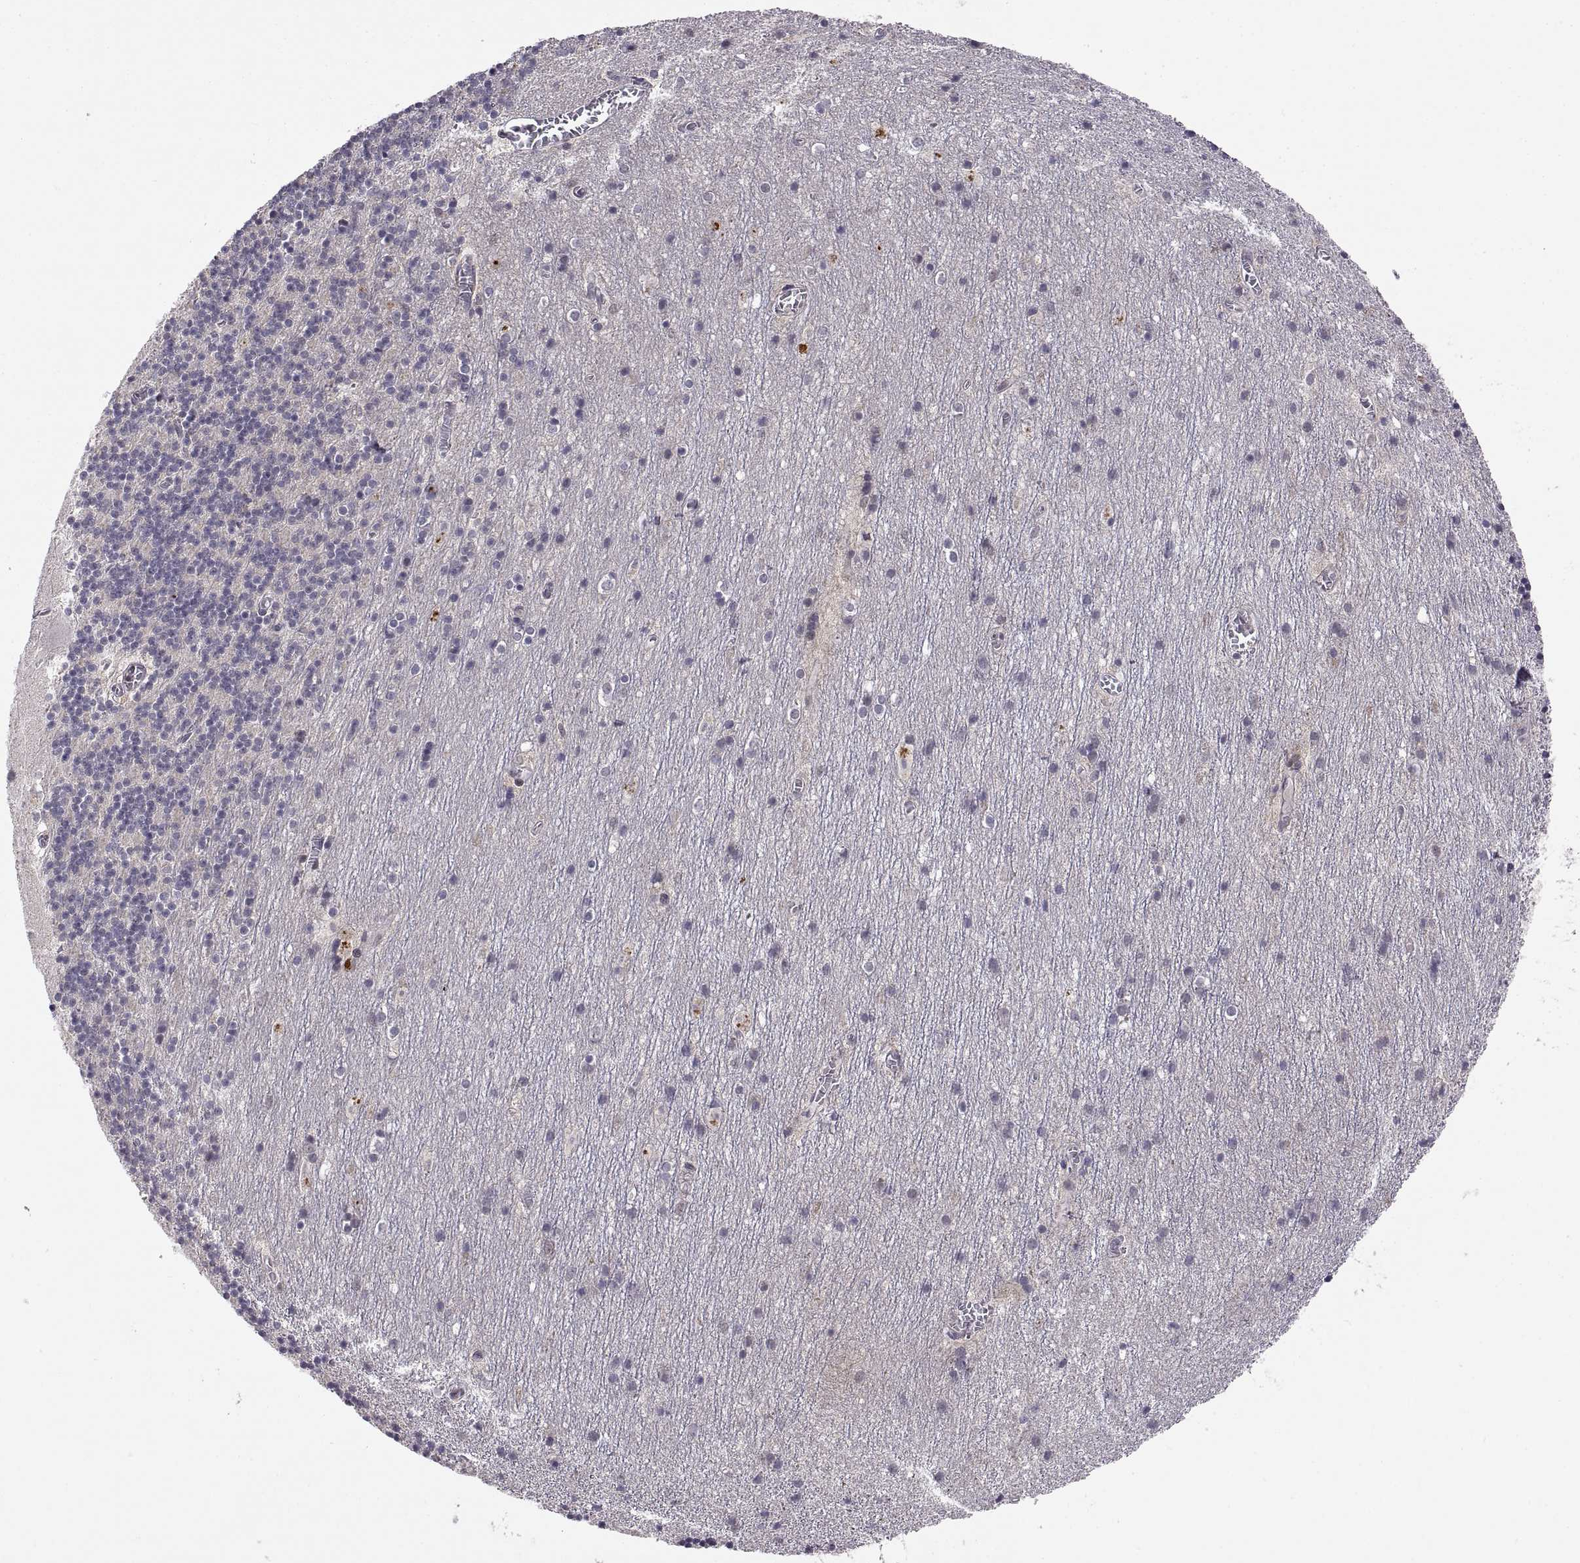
{"staining": {"intensity": "negative", "quantity": "none", "location": "none"}, "tissue": "cerebellum", "cell_type": "Cells in granular layer", "image_type": "normal", "snomed": [{"axis": "morphology", "description": "Normal tissue, NOS"}, {"axis": "topography", "description": "Cerebellum"}], "caption": "Cells in granular layer show no significant positivity in unremarkable cerebellum. (Stains: DAB immunohistochemistry (IHC) with hematoxylin counter stain, Microscopy: brightfield microscopy at high magnification).", "gene": "CHFR", "patient": {"sex": "male", "age": 70}}